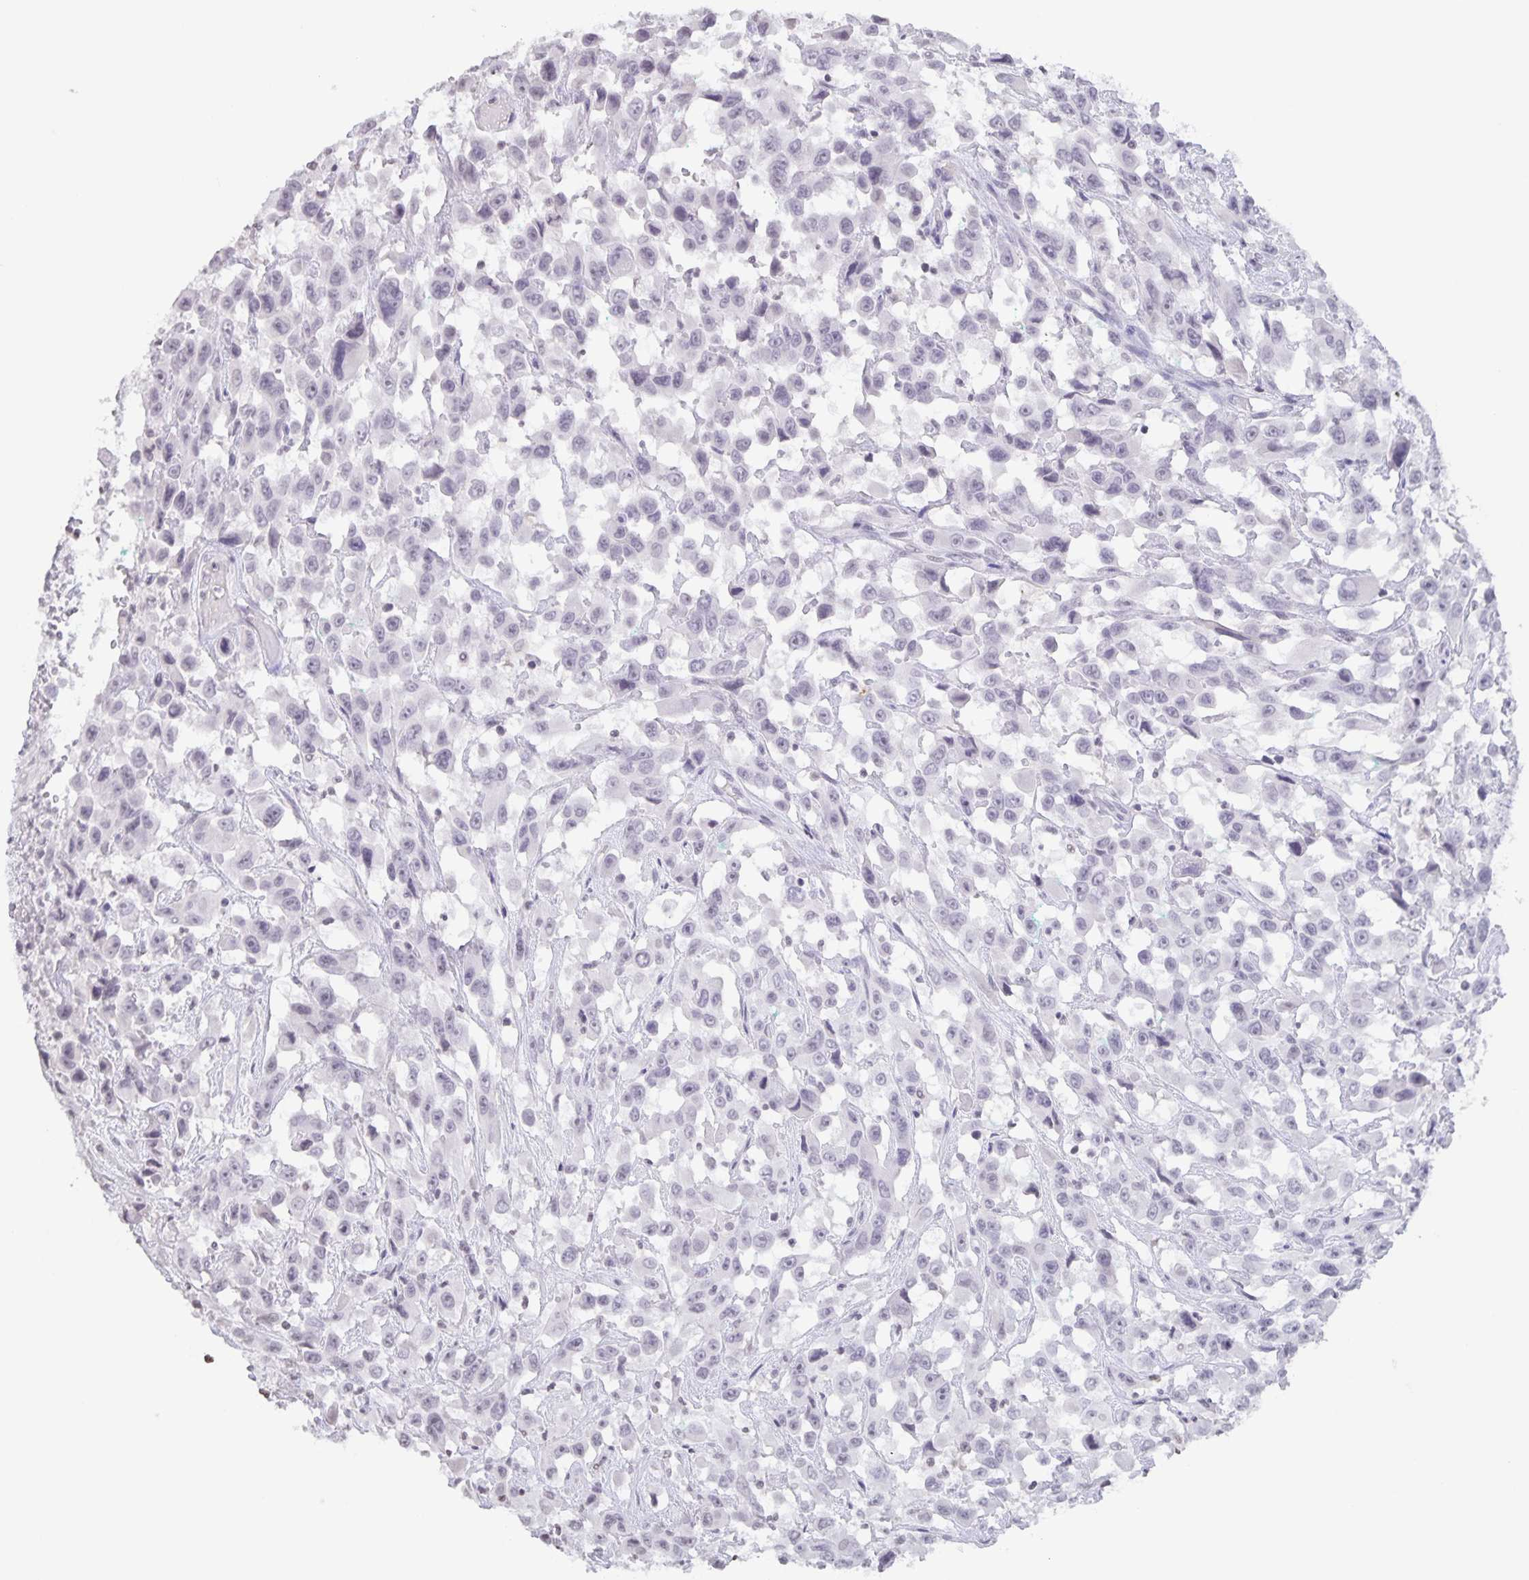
{"staining": {"intensity": "negative", "quantity": "none", "location": "none"}, "tissue": "urothelial cancer", "cell_type": "Tumor cells", "image_type": "cancer", "snomed": [{"axis": "morphology", "description": "Urothelial carcinoma, High grade"}, {"axis": "topography", "description": "Urinary bladder"}], "caption": "High power microscopy histopathology image of an IHC image of urothelial carcinoma (high-grade), revealing no significant positivity in tumor cells.", "gene": "AQP4", "patient": {"sex": "male", "age": 53}}